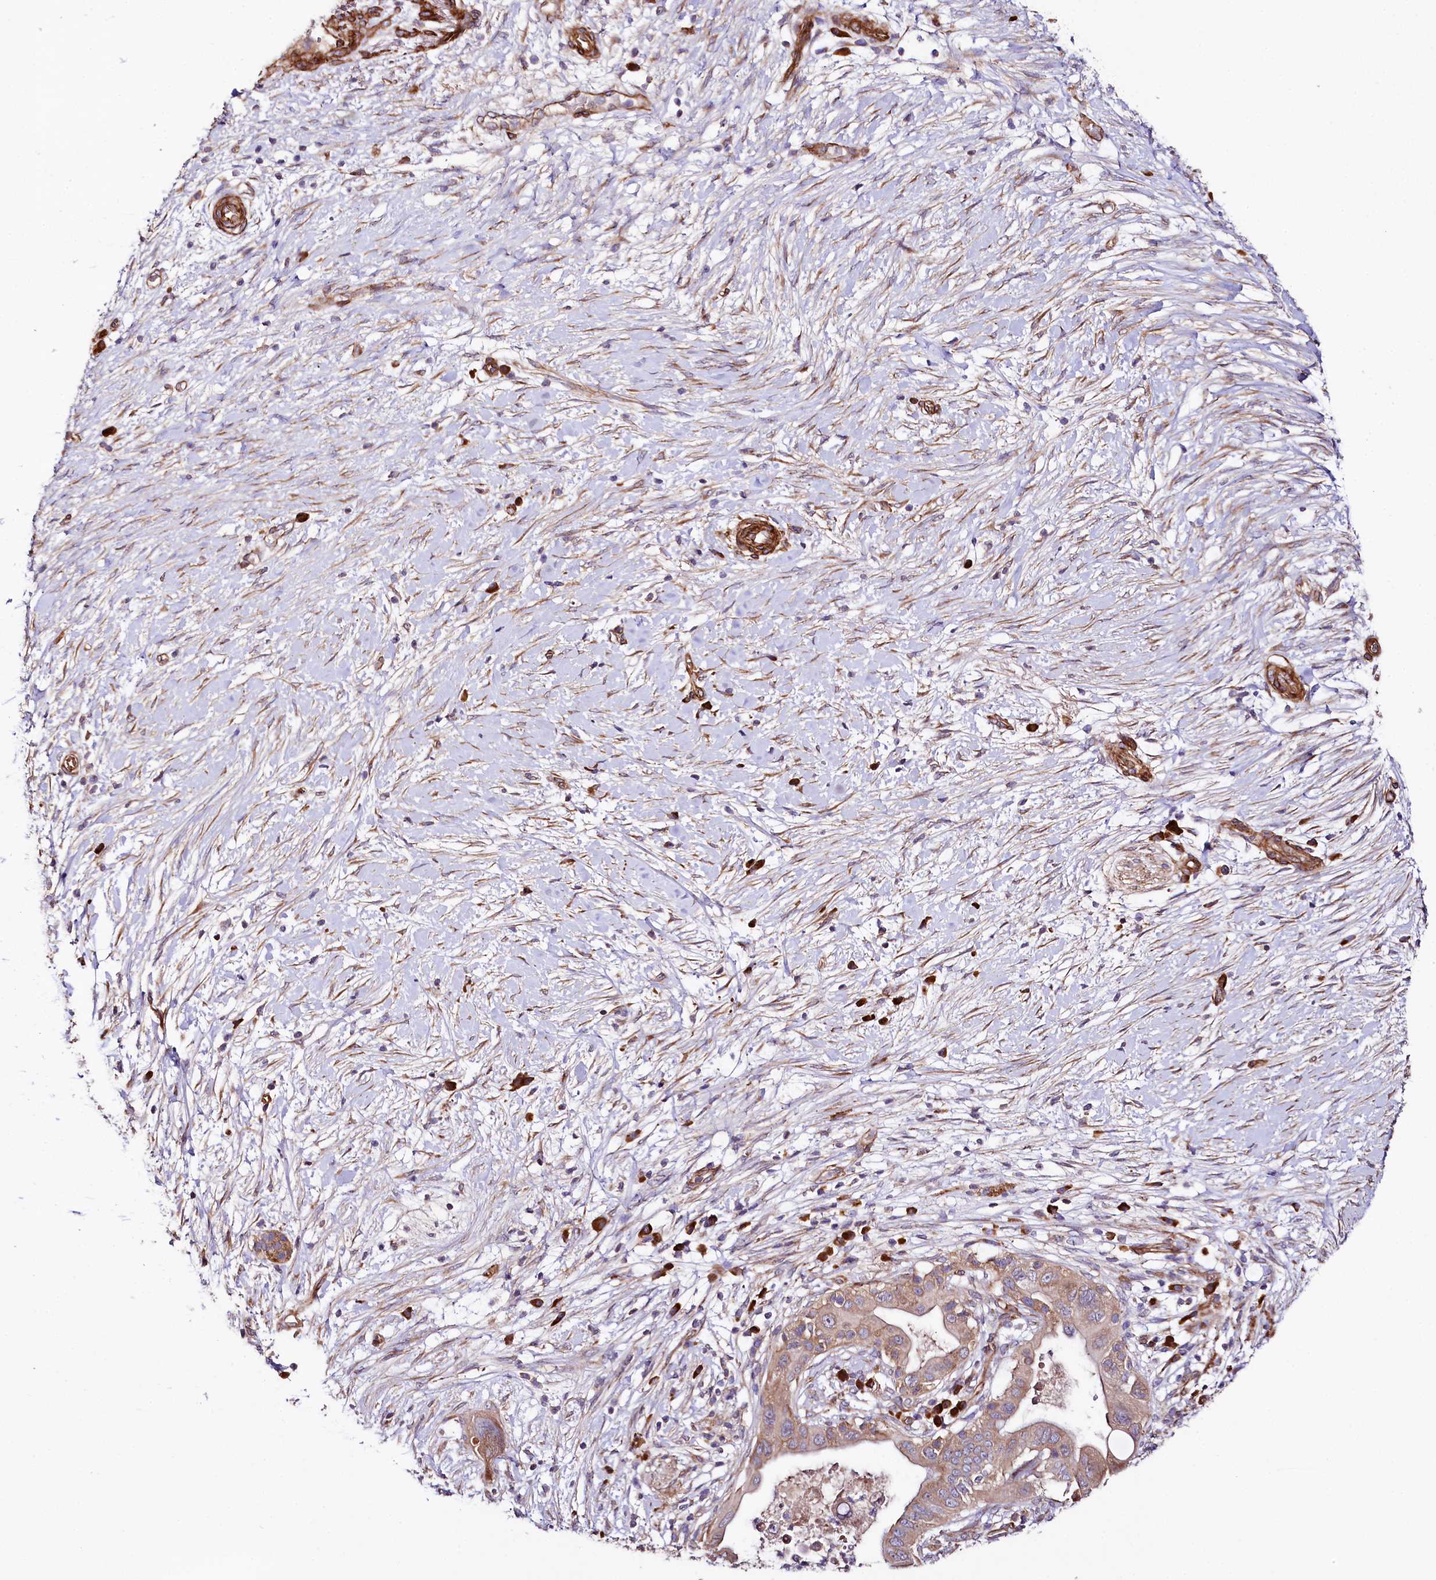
{"staining": {"intensity": "weak", "quantity": ">75%", "location": "cytoplasmic/membranous"}, "tissue": "pancreatic cancer", "cell_type": "Tumor cells", "image_type": "cancer", "snomed": [{"axis": "morphology", "description": "Adenocarcinoma, NOS"}, {"axis": "topography", "description": "Pancreas"}], "caption": "Tumor cells reveal low levels of weak cytoplasmic/membranous staining in about >75% of cells in human pancreatic adenocarcinoma. The protein is stained brown, and the nuclei are stained in blue (DAB (3,3'-diaminobenzidine) IHC with brightfield microscopy, high magnification).", "gene": "SPATS2", "patient": {"sex": "male", "age": 68}}